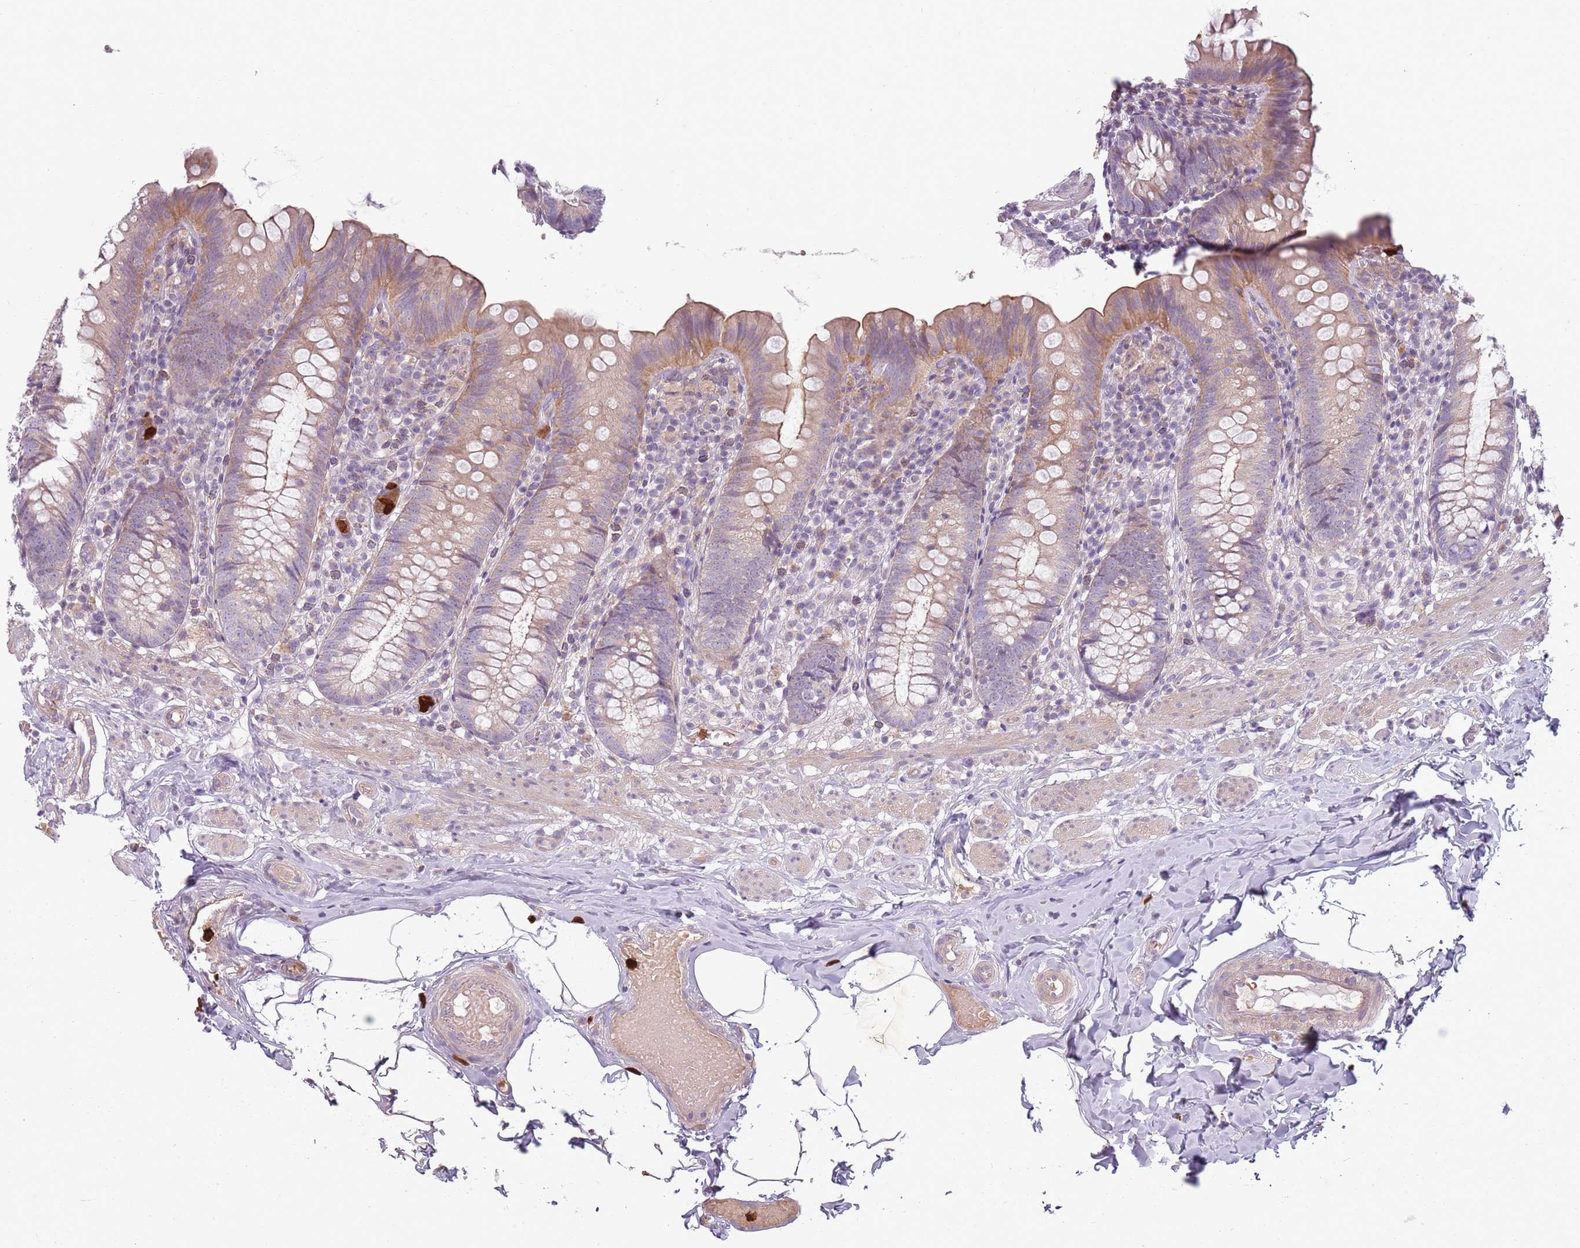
{"staining": {"intensity": "moderate", "quantity": "25%-75%", "location": "cytoplasmic/membranous"}, "tissue": "appendix", "cell_type": "Glandular cells", "image_type": "normal", "snomed": [{"axis": "morphology", "description": "Normal tissue, NOS"}, {"axis": "topography", "description": "Appendix"}], "caption": "Immunohistochemistry micrograph of benign human appendix stained for a protein (brown), which shows medium levels of moderate cytoplasmic/membranous expression in approximately 25%-75% of glandular cells.", "gene": "SPAG4", "patient": {"sex": "male", "age": 55}}